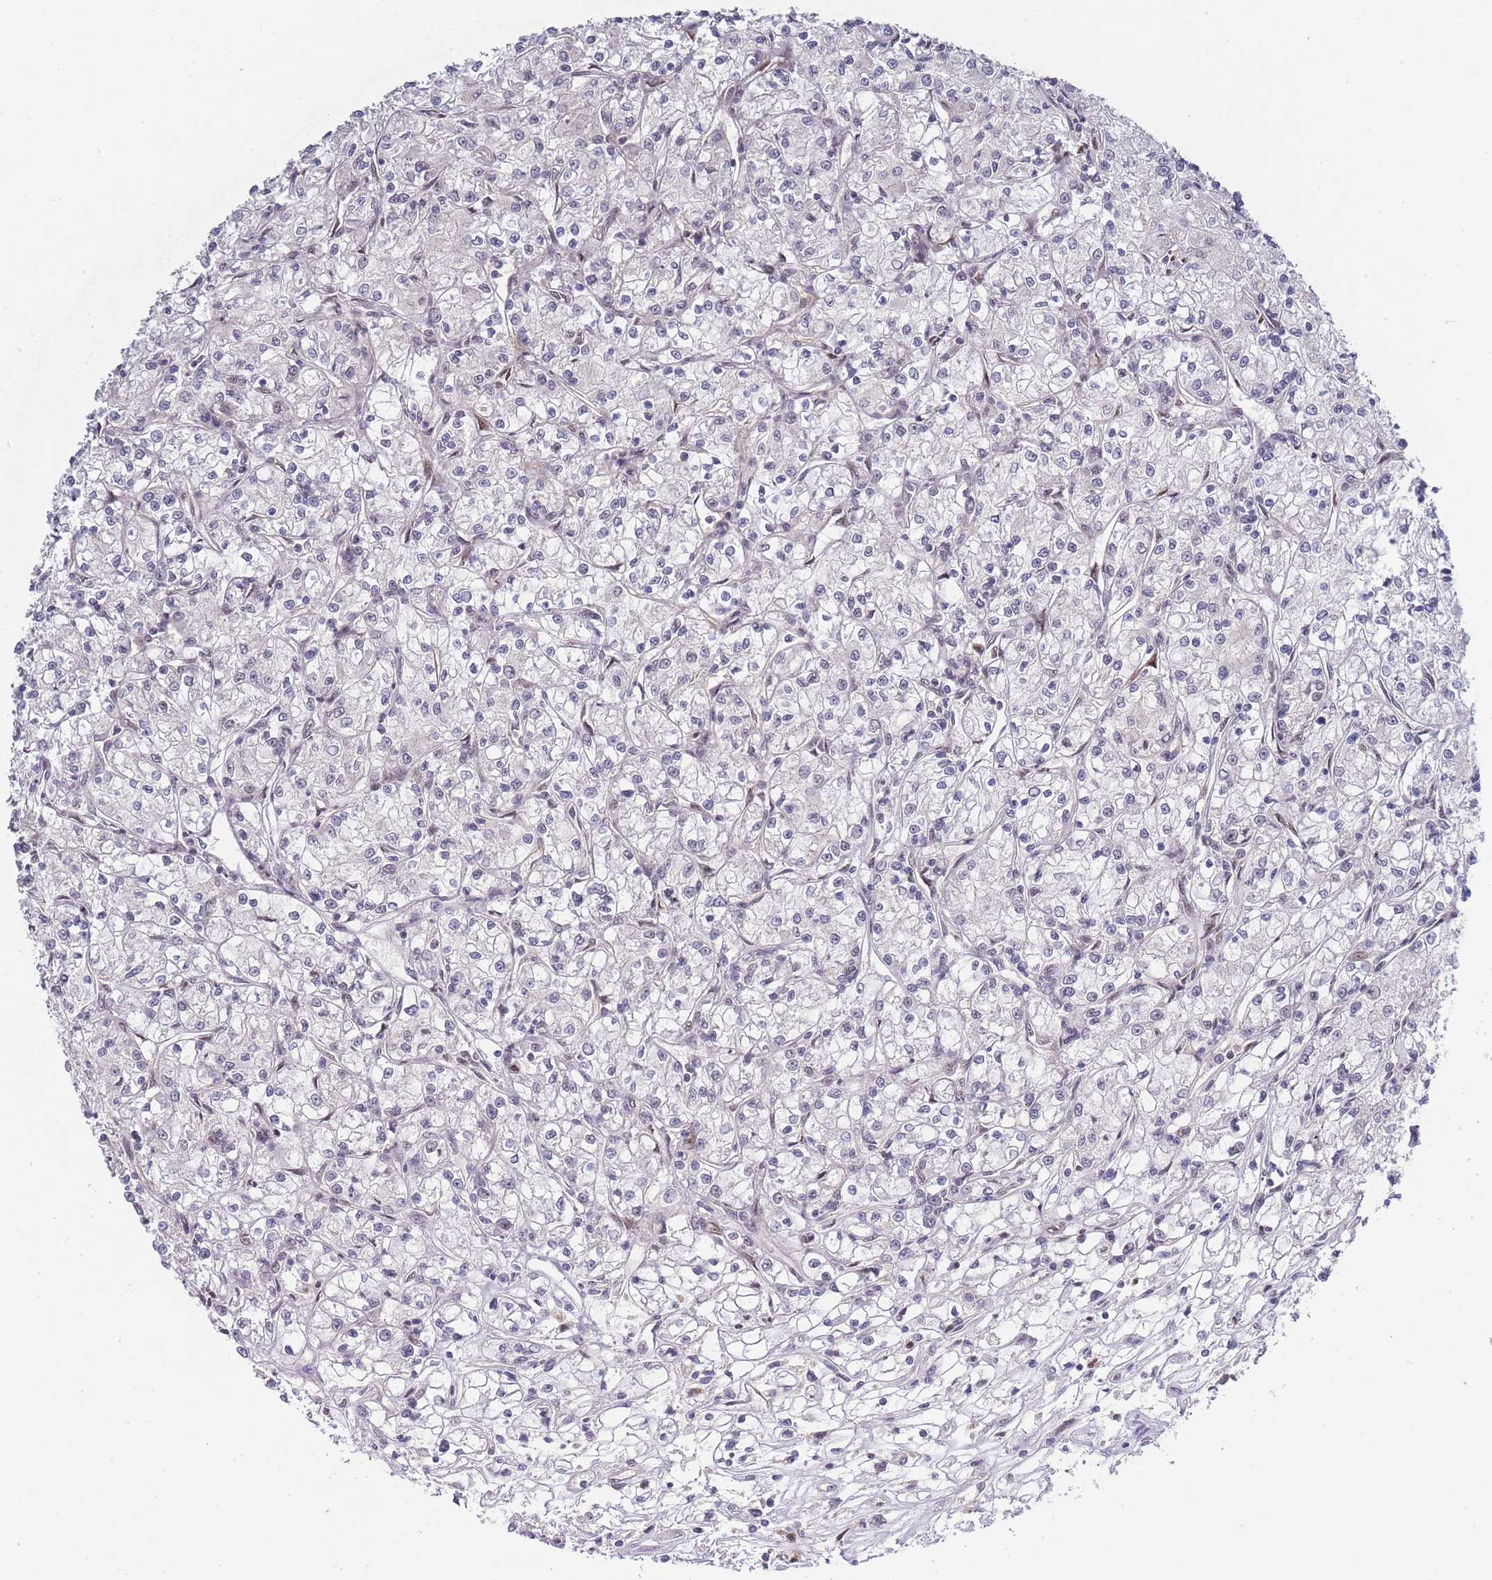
{"staining": {"intensity": "negative", "quantity": "none", "location": "none"}, "tissue": "renal cancer", "cell_type": "Tumor cells", "image_type": "cancer", "snomed": [{"axis": "morphology", "description": "Adenocarcinoma, NOS"}, {"axis": "topography", "description": "Kidney"}], "caption": "Histopathology image shows no protein expression in tumor cells of renal cancer (adenocarcinoma) tissue. The staining was performed using DAB (3,3'-diaminobenzidine) to visualize the protein expression in brown, while the nuclei were stained in blue with hematoxylin (Magnification: 20x).", "gene": "PRKDC", "patient": {"sex": "female", "age": 59}}